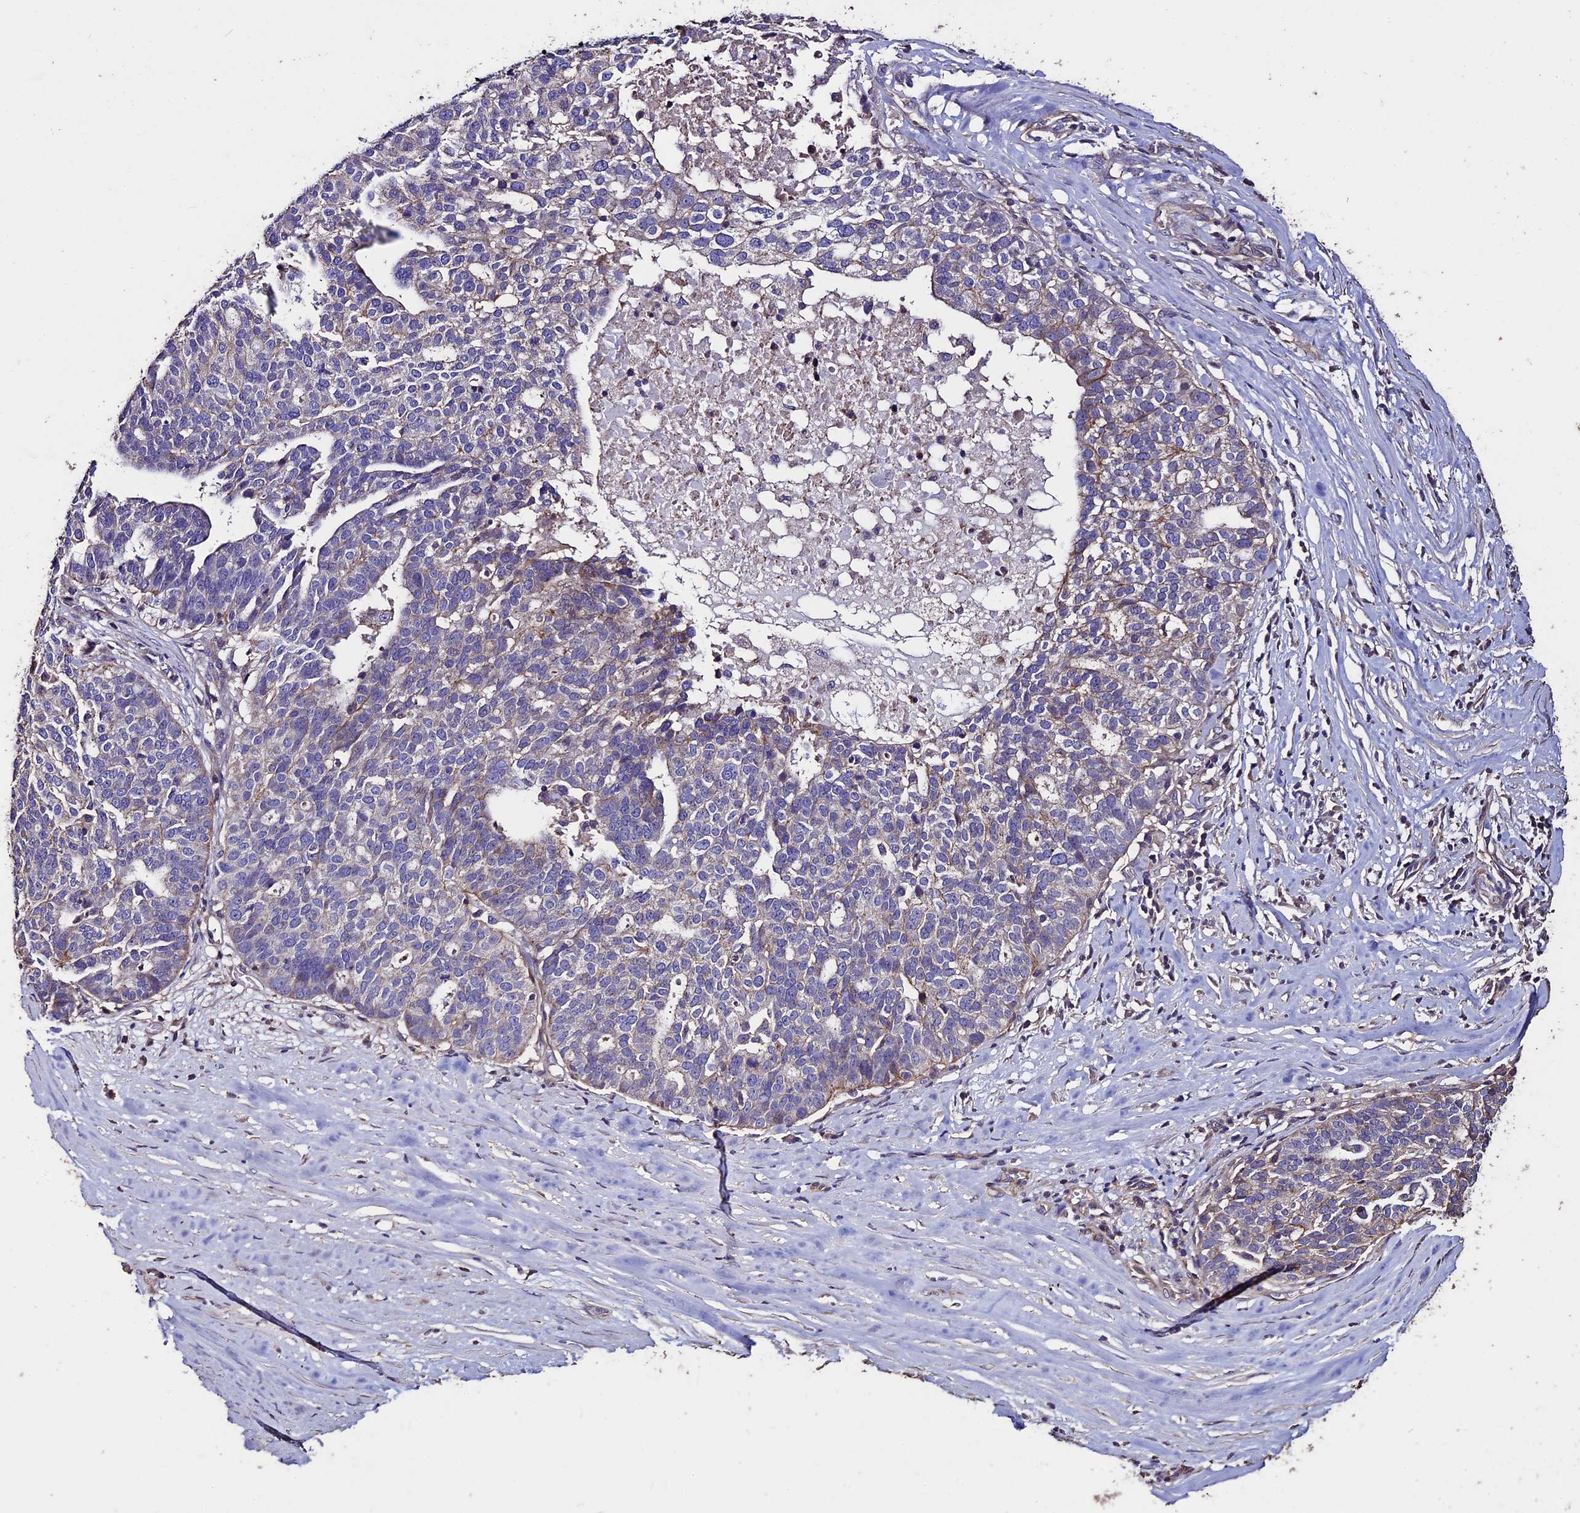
{"staining": {"intensity": "weak", "quantity": "<25%", "location": "cytoplasmic/membranous"}, "tissue": "ovarian cancer", "cell_type": "Tumor cells", "image_type": "cancer", "snomed": [{"axis": "morphology", "description": "Cystadenocarcinoma, serous, NOS"}, {"axis": "topography", "description": "Ovary"}], "caption": "A histopathology image of ovarian cancer (serous cystadenocarcinoma) stained for a protein displays no brown staining in tumor cells.", "gene": "USB1", "patient": {"sex": "female", "age": 59}}